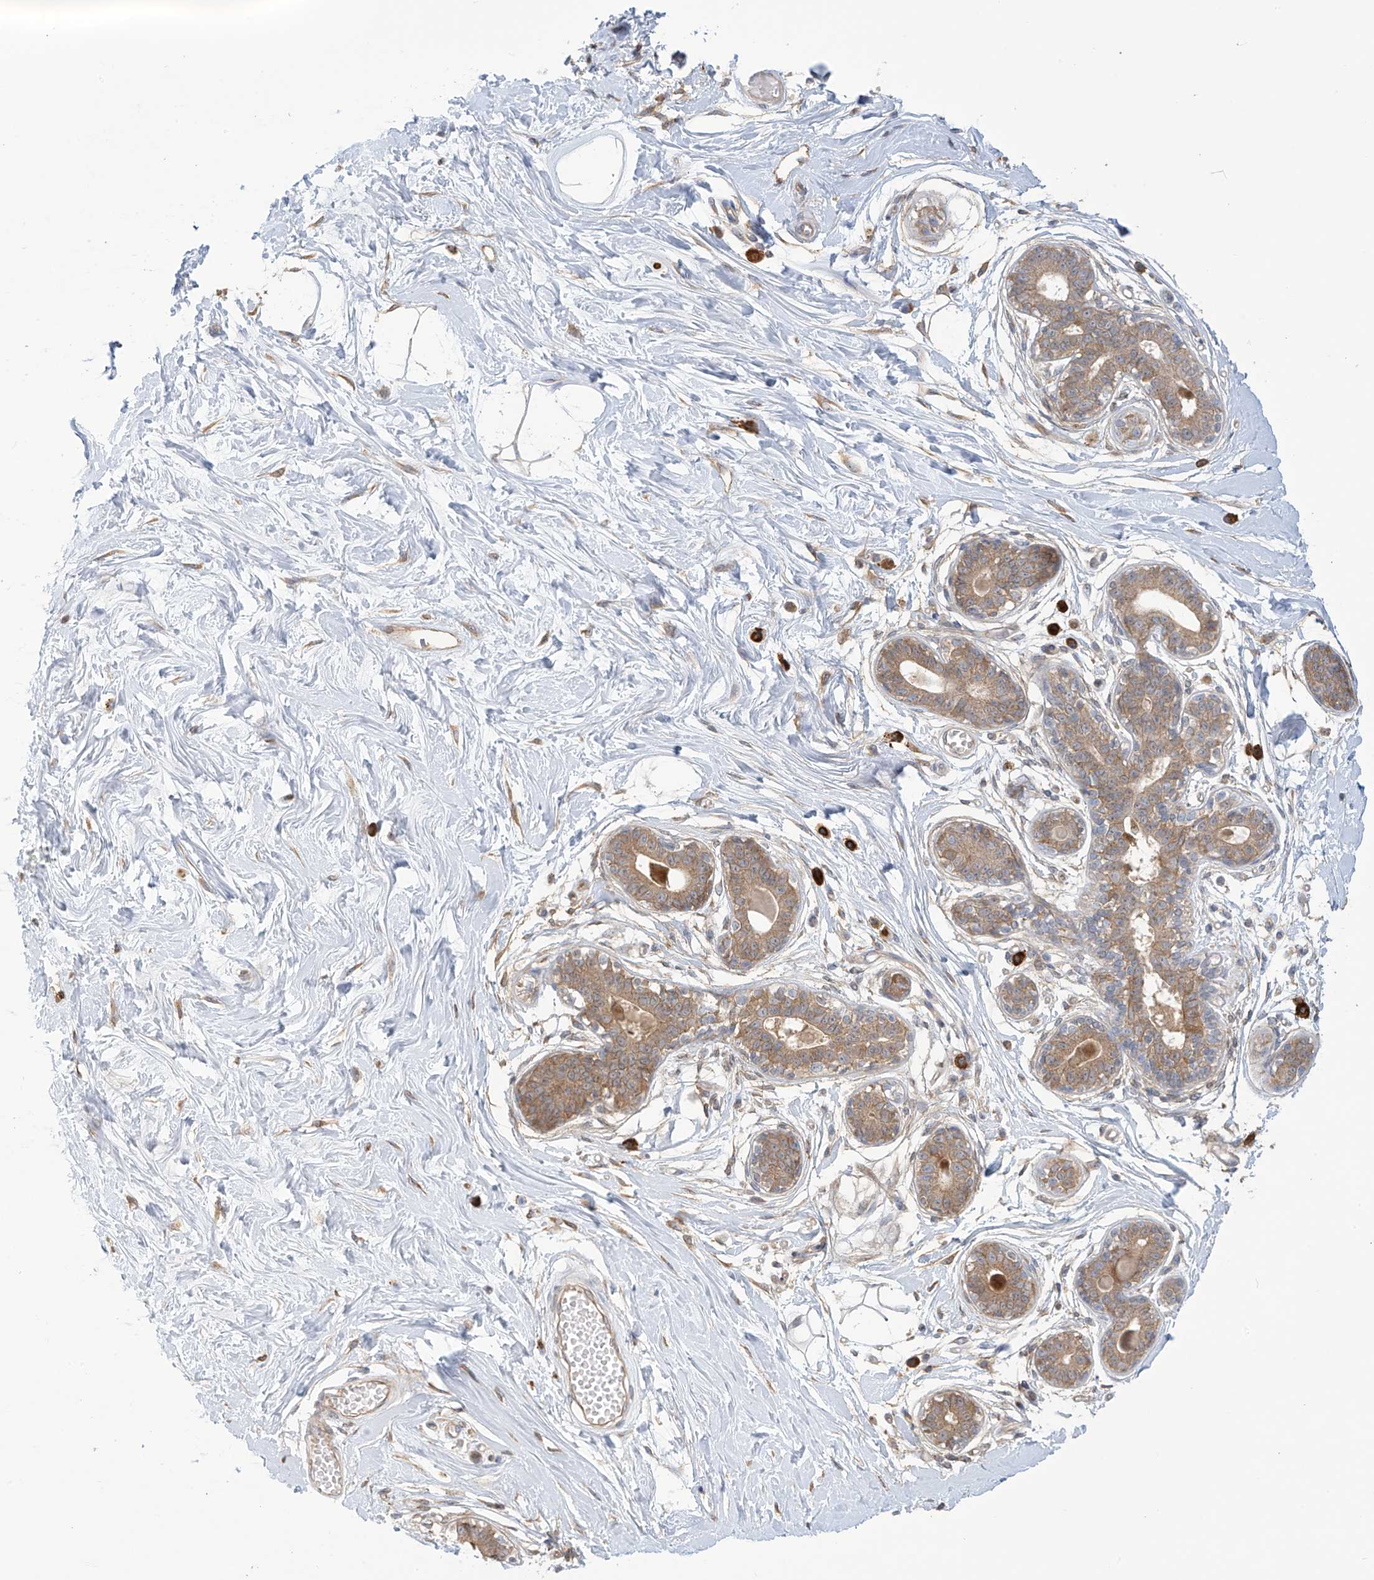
{"staining": {"intensity": "negative", "quantity": "none", "location": "none"}, "tissue": "breast", "cell_type": "Adipocytes", "image_type": "normal", "snomed": [{"axis": "morphology", "description": "Normal tissue, NOS"}, {"axis": "topography", "description": "Breast"}], "caption": "The IHC micrograph has no significant expression in adipocytes of breast. The staining is performed using DAB (3,3'-diaminobenzidine) brown chromogen with nuclei counter-stained in using hematoxylin.", "gene": "KIAA1522", "patient": {"sex": "female", "age": 45}}